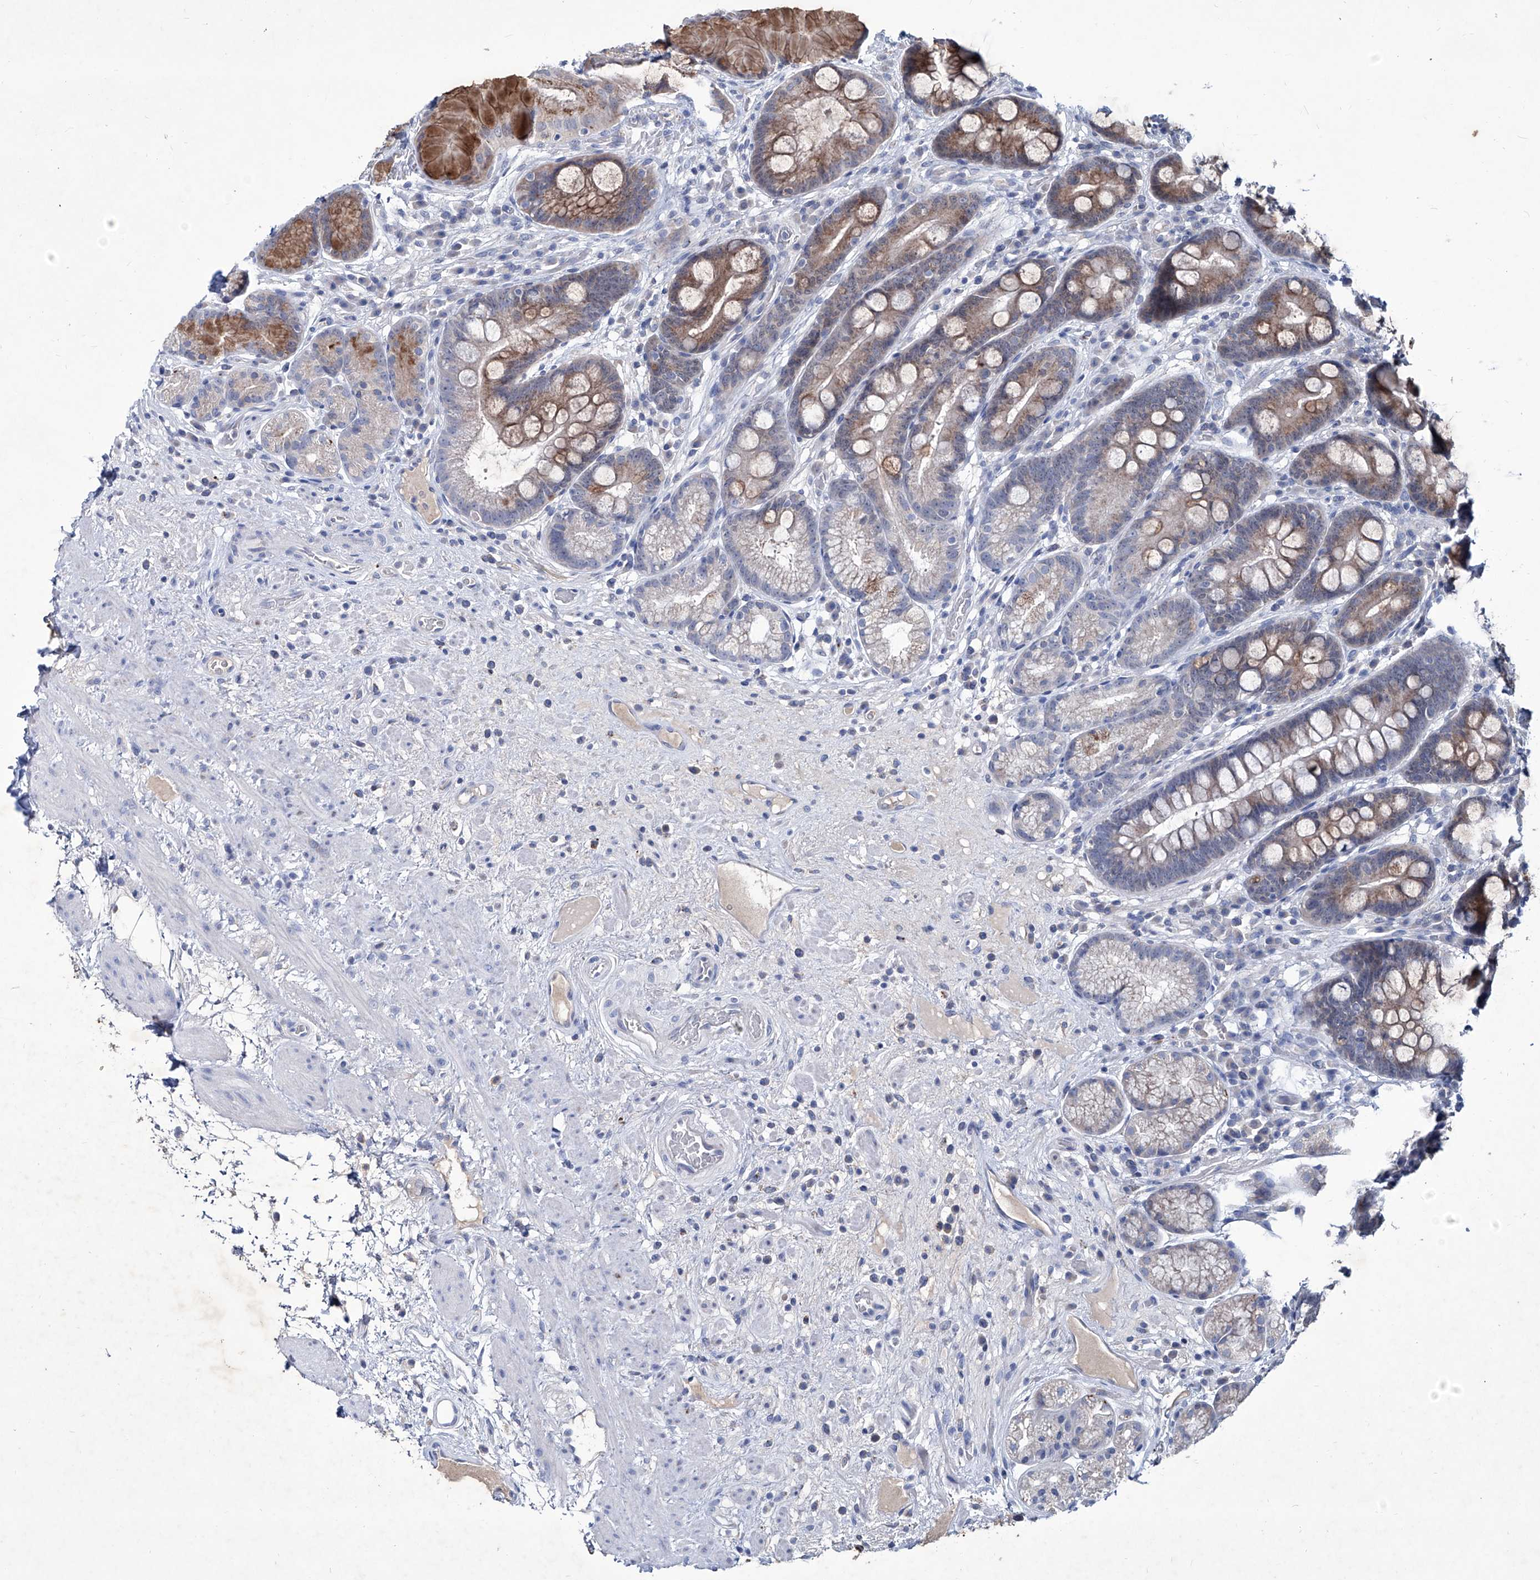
{"staining": {"intensity": "moderate", "quantity": "25%-75%", "location": "cytoplasmic/membranous"}, "tissue": "stomach", "cell_type": "Glandular cells", "image_type": "normal", "snomed": [{"axis": "morphology", "description": "Normal tissue, NOS"}, {"axis": "topography", "description": "Stomach"}], "caption": "A photomicrograph of stomach stained for a protein exhibits moderate cytoplasmic/membranous brown staining in glandular cells.", "gene": "KLHL17", "patient": {"sex": "male", "age": 57}}